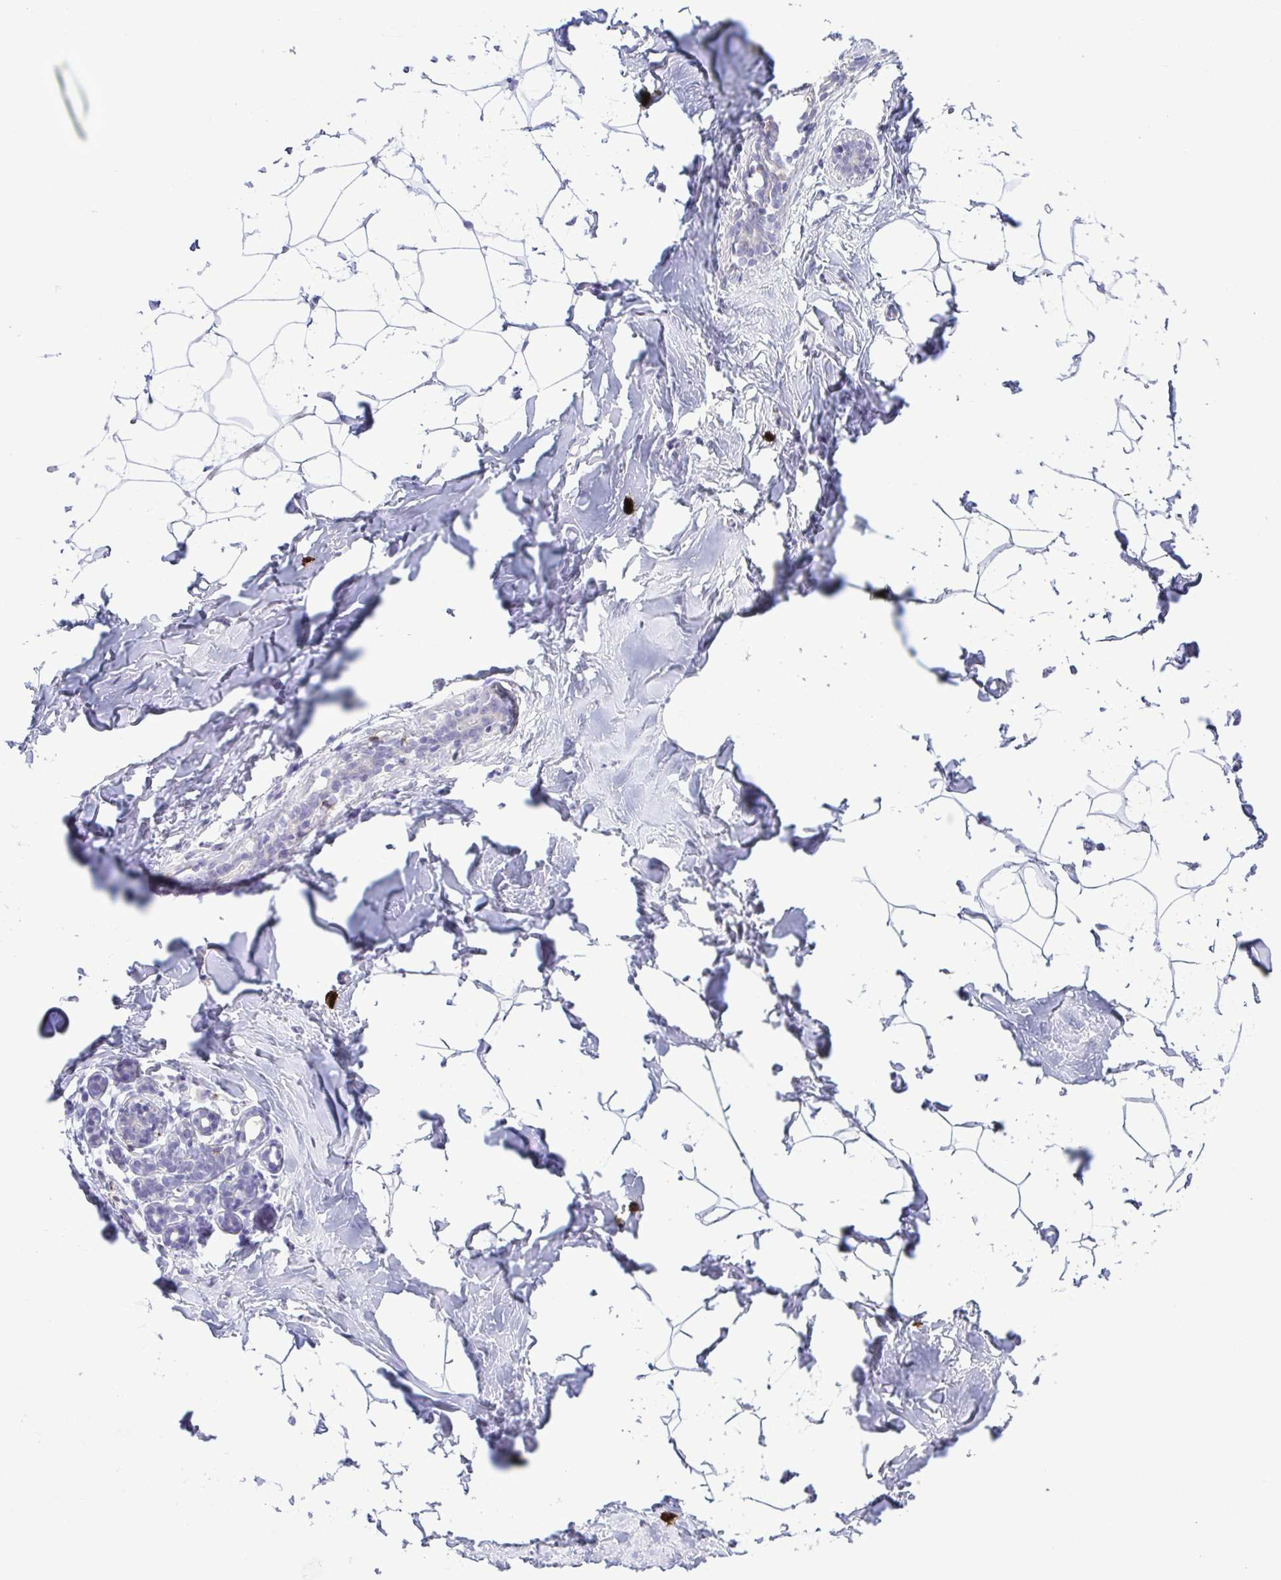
{"staining": {"intensity": "negative", "quantity": "none", "location": "none"}, "tissue": "breast", "cell_type": "Adipocytes", "image_type": "normal", "snomed": [{"axis": "morphology", "description": "Normal tissue, NOS"}, {"axis": "topography", "description": "Breast"}], "caption": "The histopathology image shows no significant positivity in adipocytes of breast.", "gene": "PGLYRP1", "patient": {"sex": "female", "age": 32}}